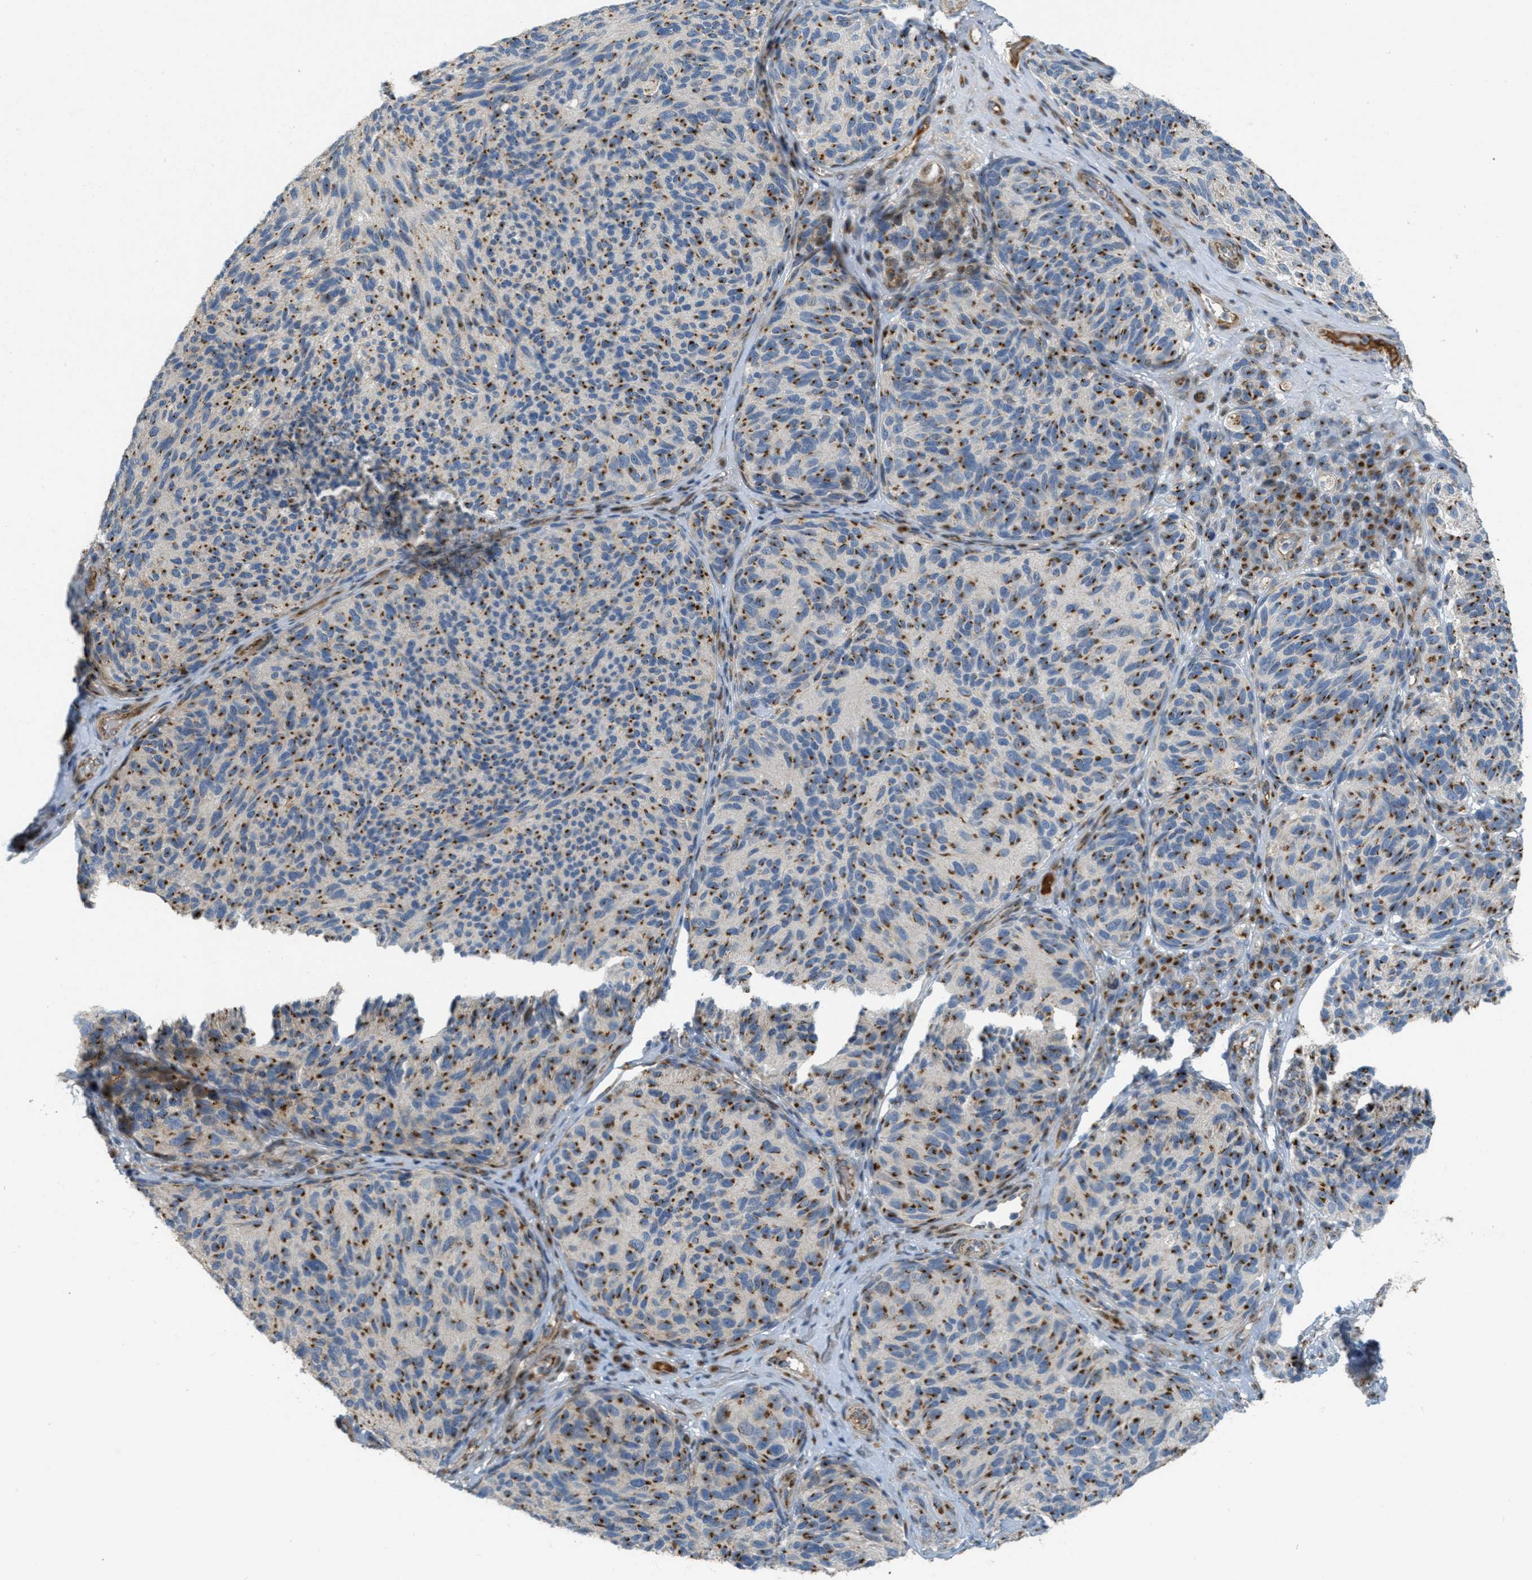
{"staining": {"intensity": "moderate", "quantity": ">75%", "location": "cytoplasmic/membranous"}, "tissue": "melanoma", "cell_type": "Tumor cells", "image_type": "cancer", "snomed": [{"axis": "morphology", "description": "Malignant melanoma, NOS"}, {"axis": "topography", "description": "Skin"}], "caption": "Protein analysis of malignant melanoma tissue reveals moderate cytoplasmic/membranous expression in about >75% of tumor cells.", "gene": "ZFPL1", "patient": {"sex": "female", "age": 73}}